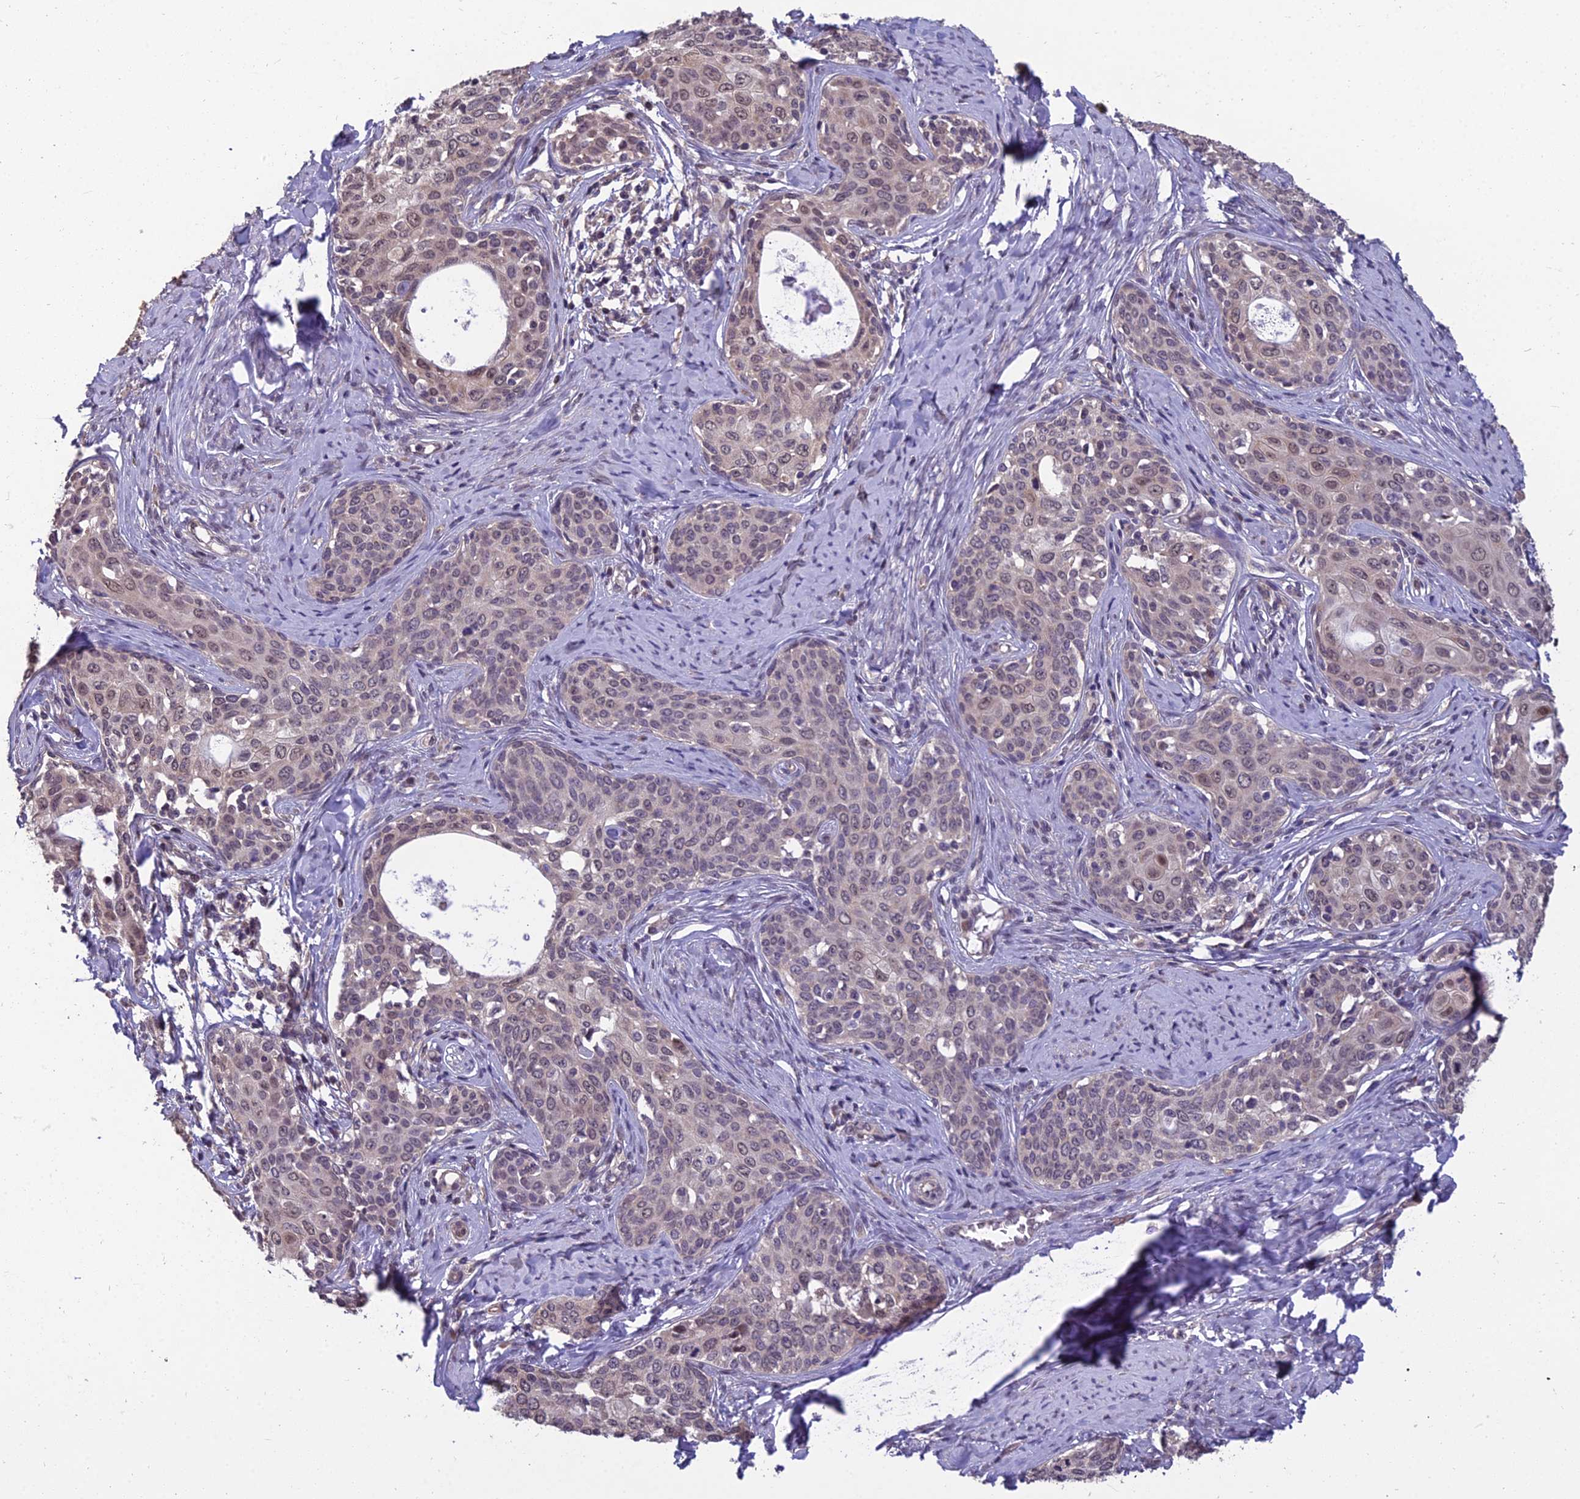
{"staining": {"intensity": "weak", "quantity": ">75%", "location": "nuclear"}, "tissue": "cervical cancer", "cell_type": "Tumor cells", "image_type": "cancer", "snomed": [{"axis": "morphology", "description": "Squamous cell carcinoma, NOS"}, {"axis": "morphology", "description": "Adenocarcinoma, NOS"}, {"axis": "topography", "description": "Cervix"}], "caption": "Immunohistochemistry (IHC) micrograph of neoplastic tissue: human cervical adenocarcinoma stained using immunohistochemistry (IHC) exhibits low levels of weak protein expression localized specifically in the nuclear of tumor cells, appearing as a nuclear brown color.", "gene": "GRWD1", "patient": {"sex": "female", "age": 52}}